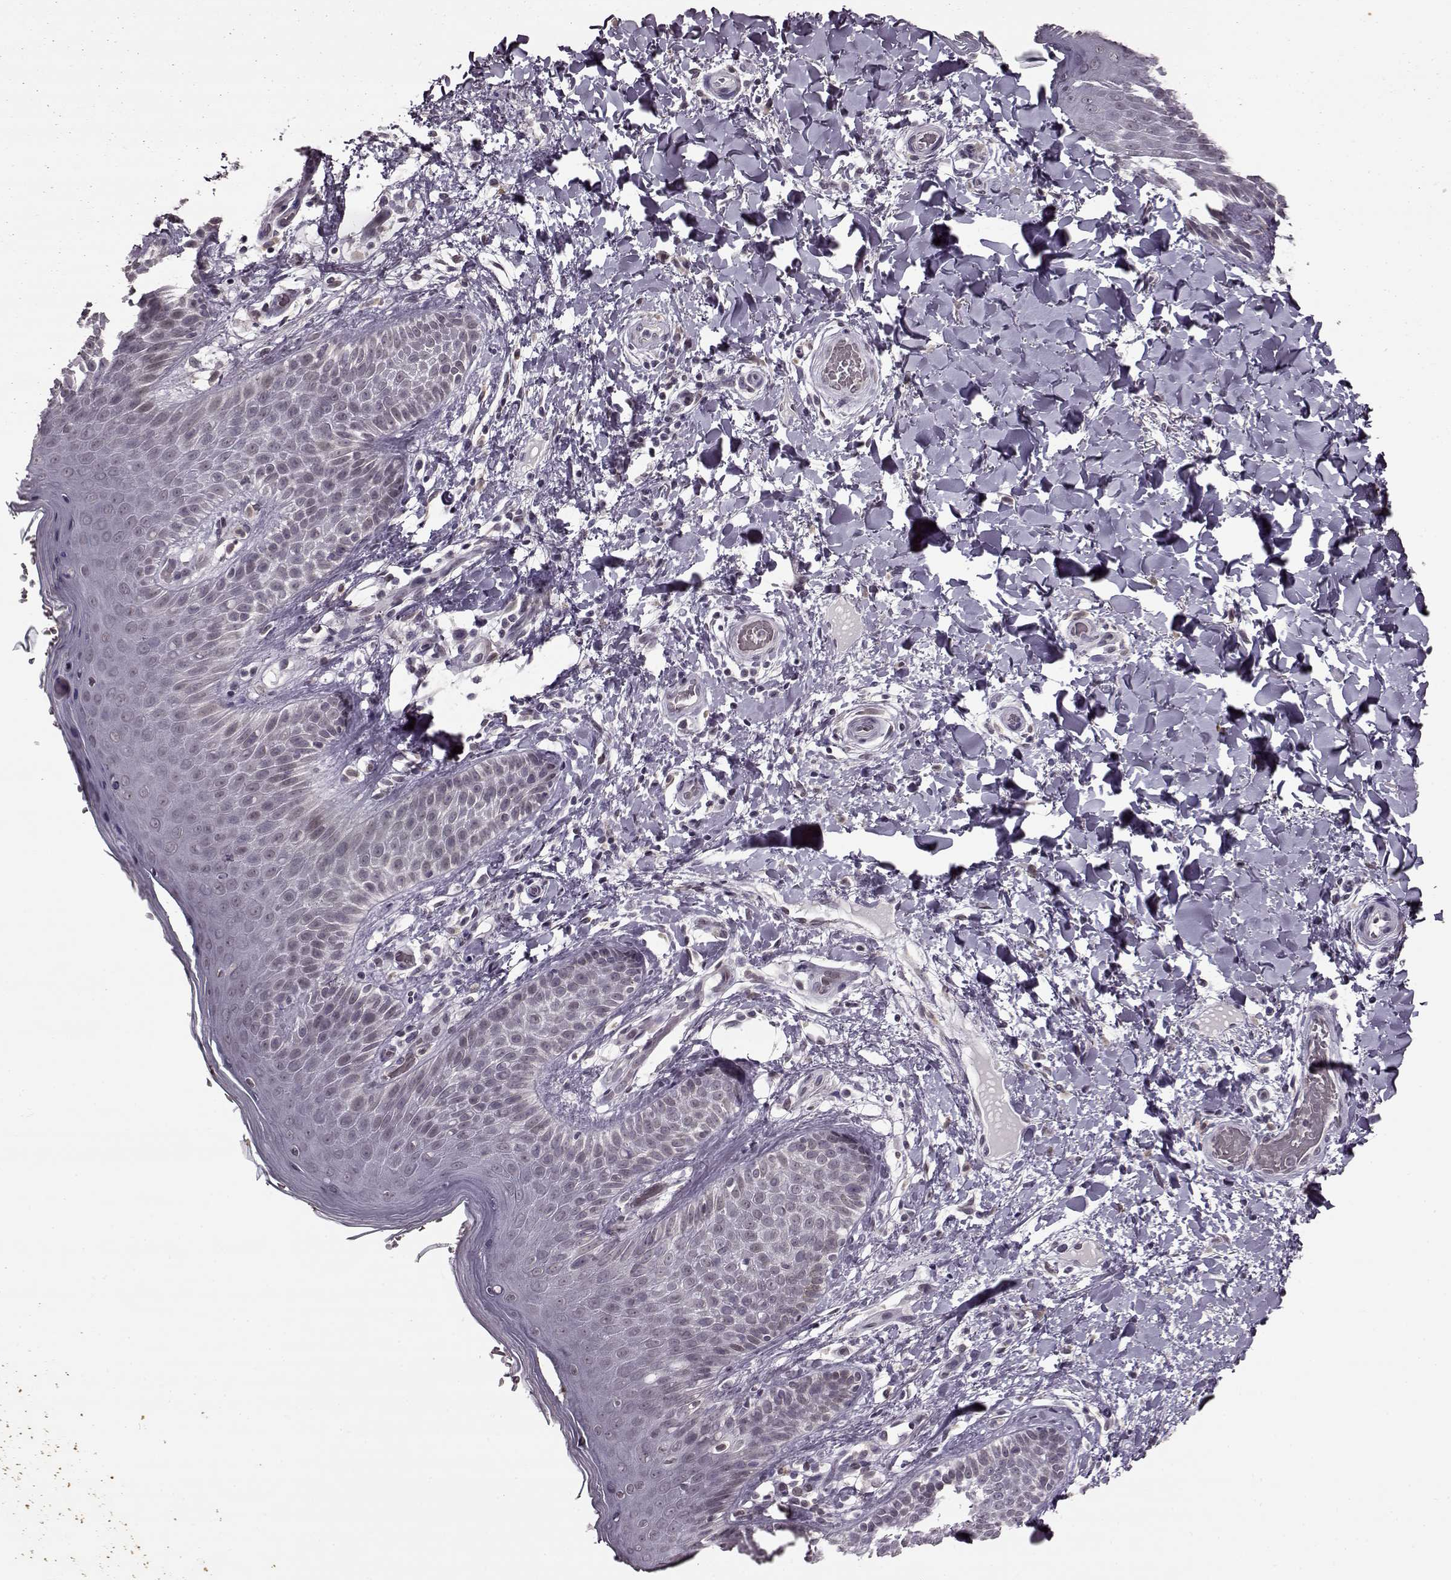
{"staining": {"intensity": "negative", "quantity": "none", "location": "none"}, "tissue": "skin", "cell_type": "Epidermal cells", "image_type": "normal", "snomed": [{"axis": "morphology", "description": "Normal tissue, NOS"}, {"axis": "topography", "description": "Anal"}], "caption": "High power microscopy image of an IHC photomicrograph of benign skin, revealing no significant positivity in epidermal cells.", "gene": "STX1A", "patient": {"sex": "male", "age": 36}}